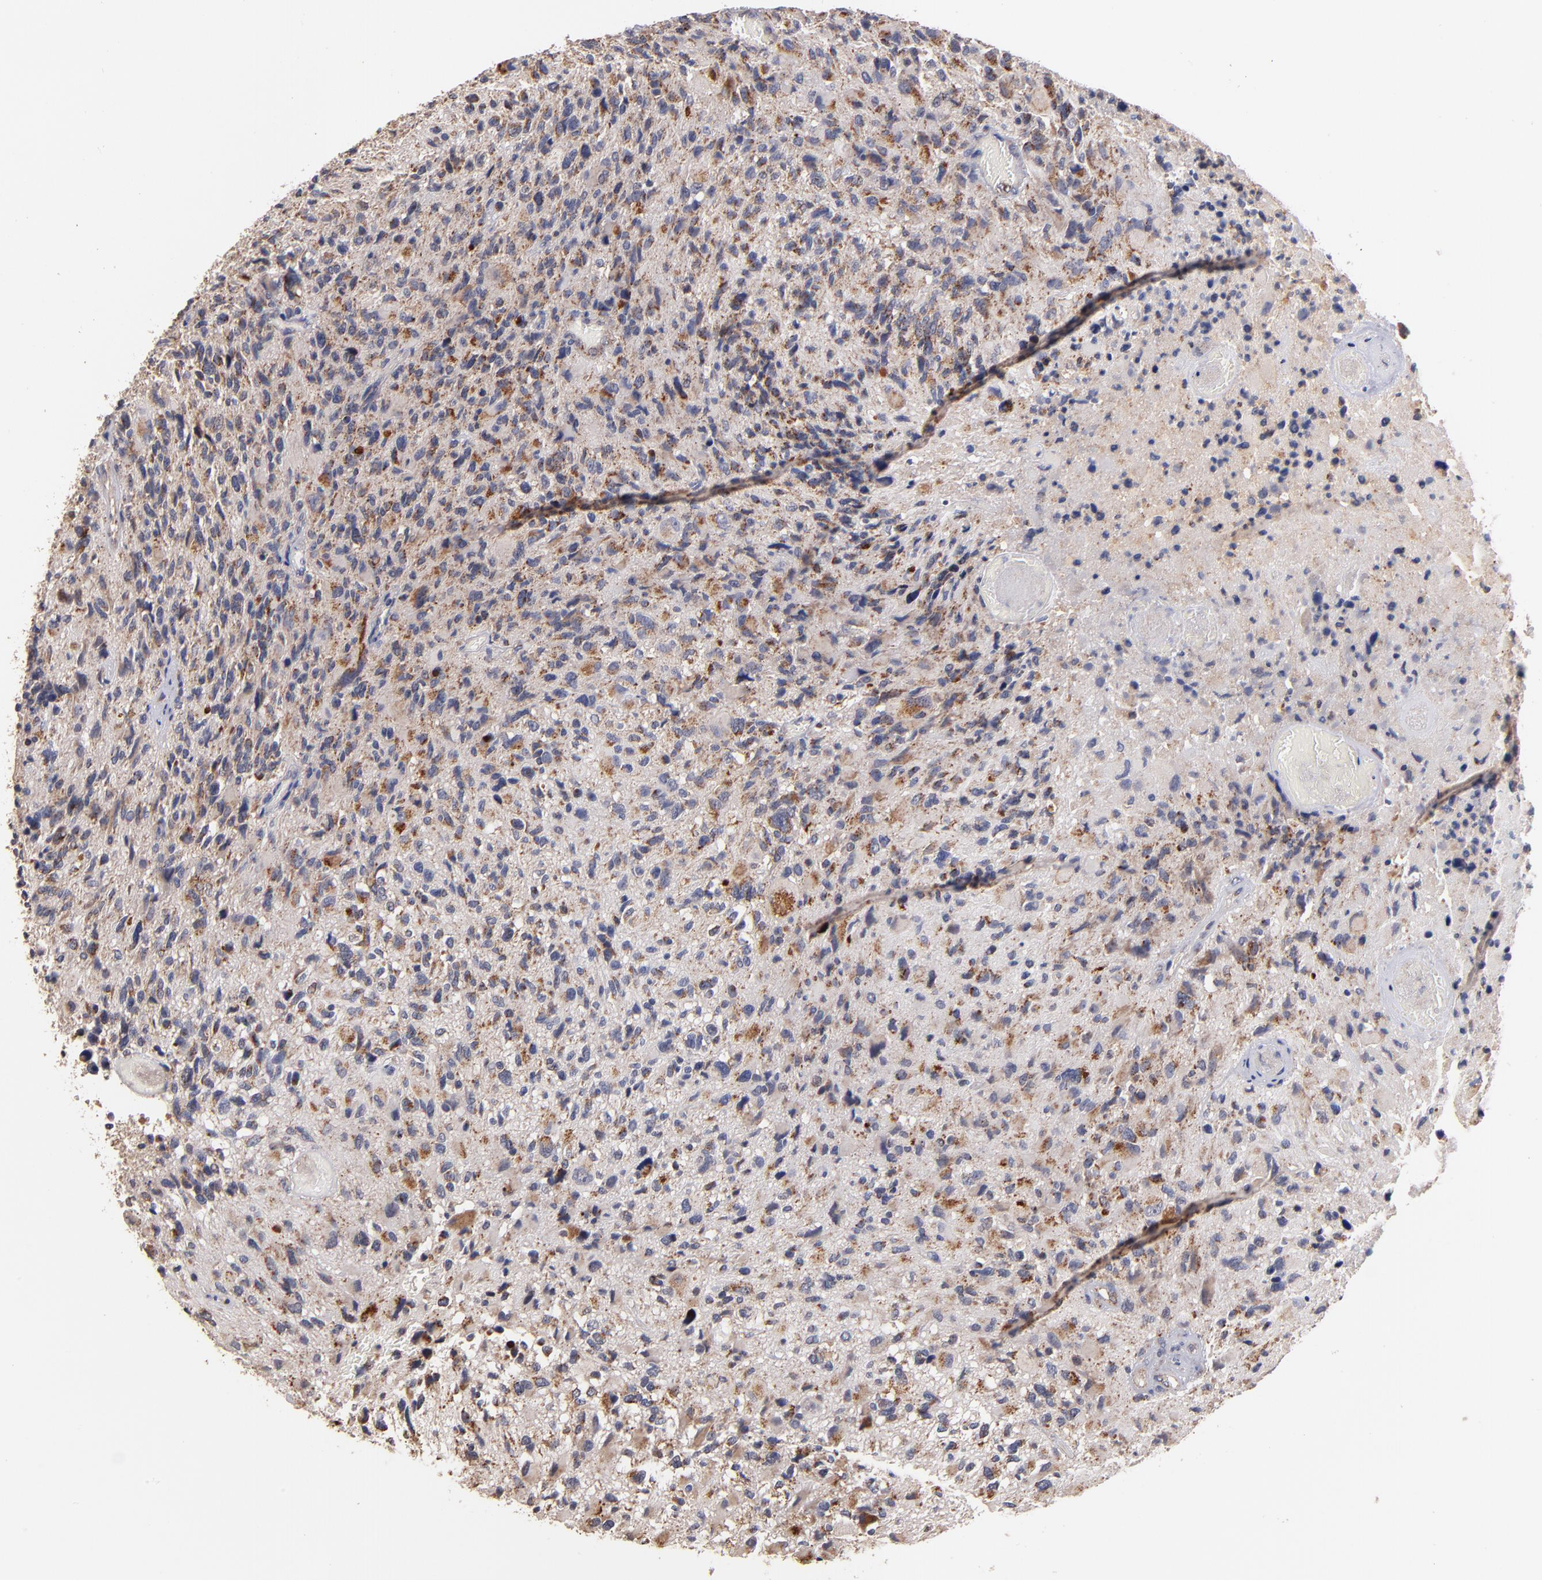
{"staining": {"intensity": "moderate", "quantity": "25%-75%", "location": "cytoplasmic/membranous"}, "tissue": "glioma", "cell_type": "Tumor cells", "image_type": "cancer", "snomed": [{"axis": "morphology", "description": "Glioma, malignant, High grade"}, {"axis": "topography", "description": "Brain"}], "caption": "Malignant high-grade glioma tissue shows moderate cytoplasmic/membranous staining in approximately 25%-75% of tumor cells, visualized by immunohistochemistry. The protein is shown in brown color, while the nuclei are stained blue.", "gene": "DIABLO", "patient": {"sex": "male", "age": 69}}